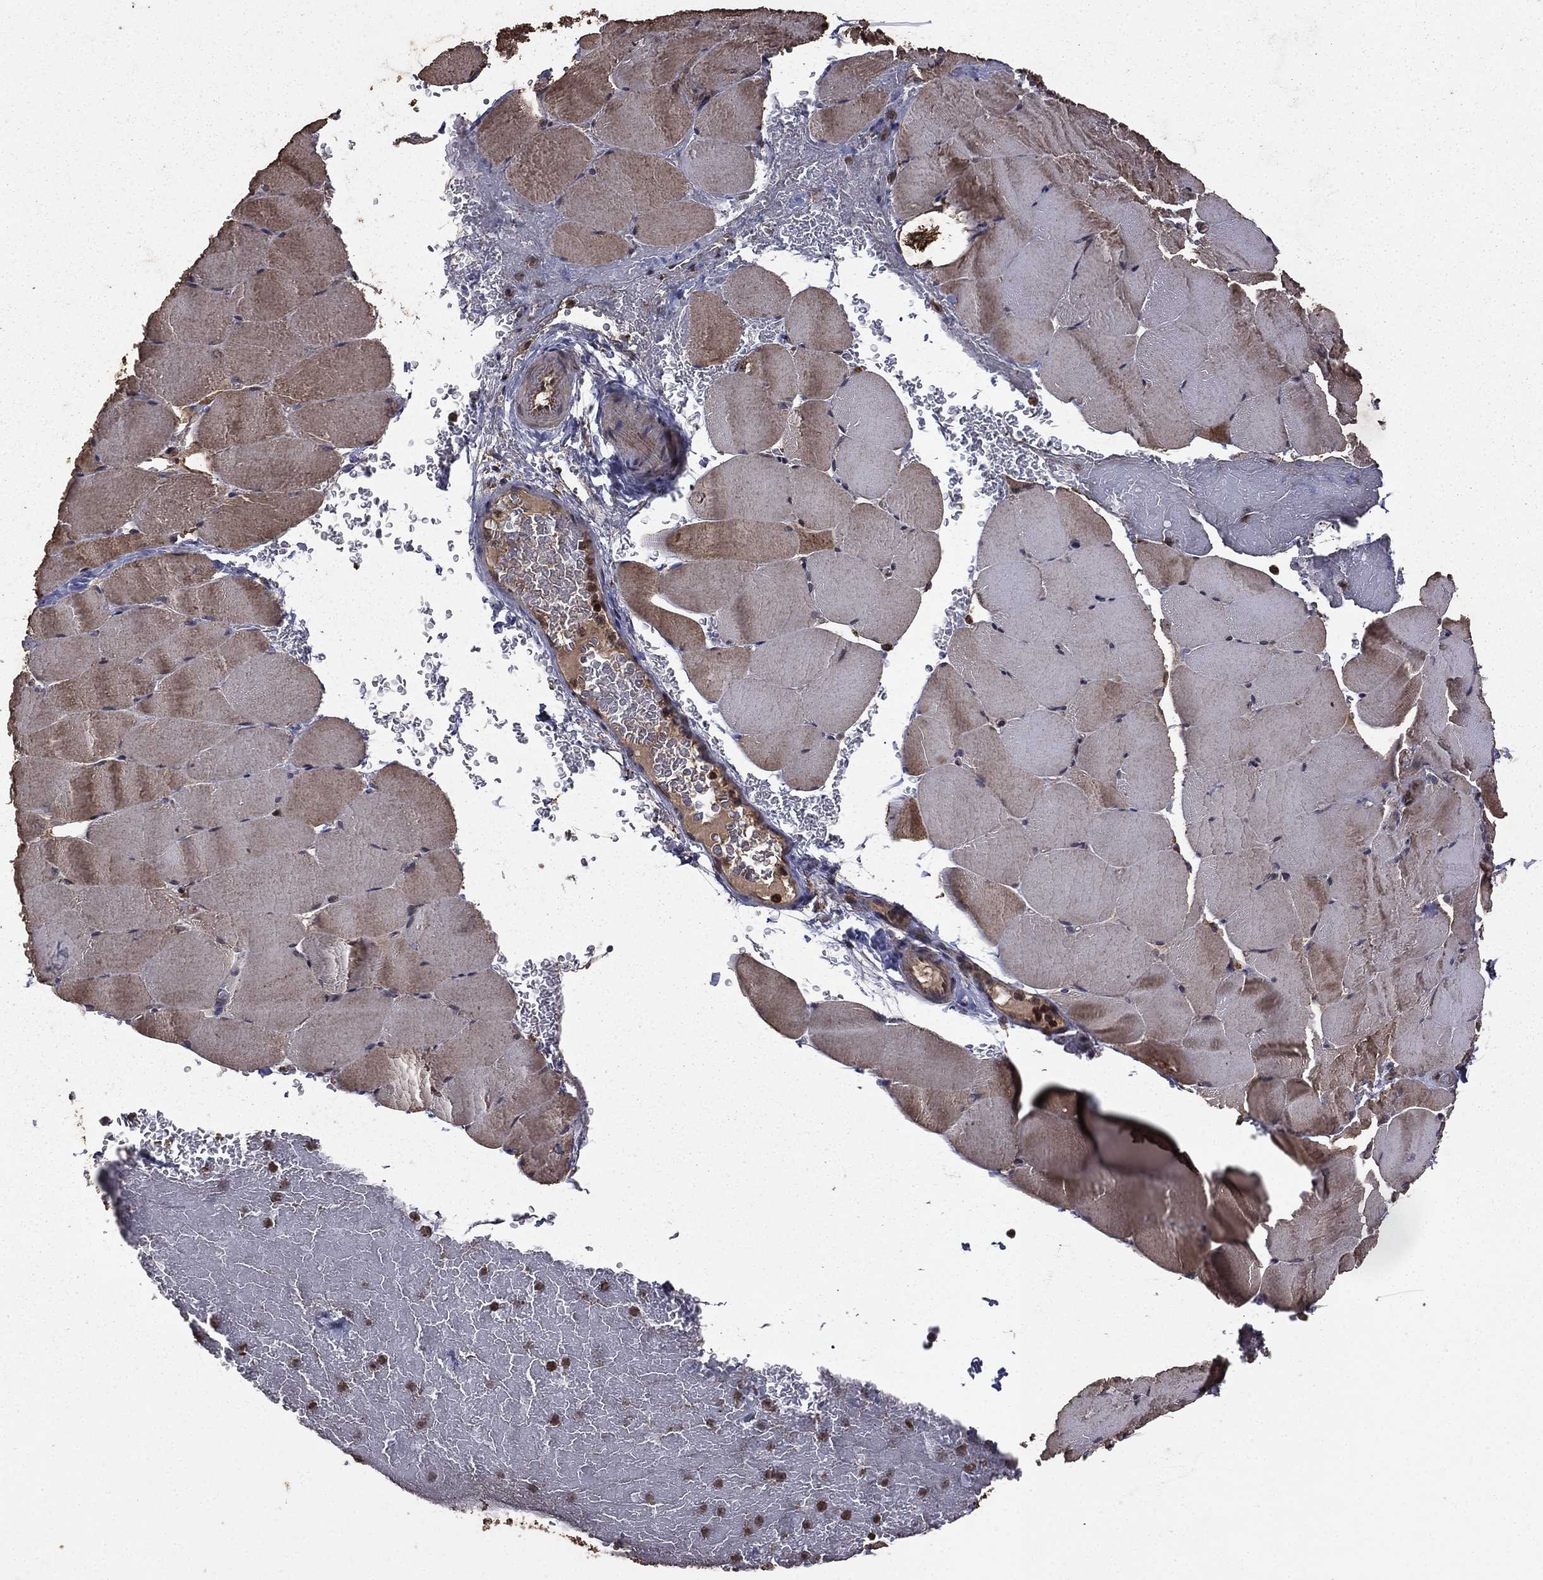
{"staining": {"intensity": "moderate", "quantity": "25%-75%", "location": "cytoplasmic/membranous"}, "tissue": "skeletal muscle", "cell_type": "Myocytes", "image_type": "normal", "snomed": [{"axis": "morphology", "description": "Normal tissue, NOS"}, {"axis": "topography", "description": "Skeletal muscle"}], "caption": "This micrograph exhibits IHC staining of benign human skeletal muscle, with medium moderate cytoplasmic/membranous staining in approximately 25%-75% of myocytes.", "gene": "BIRC6", "patient": {"sex": "female", "age": 37}}